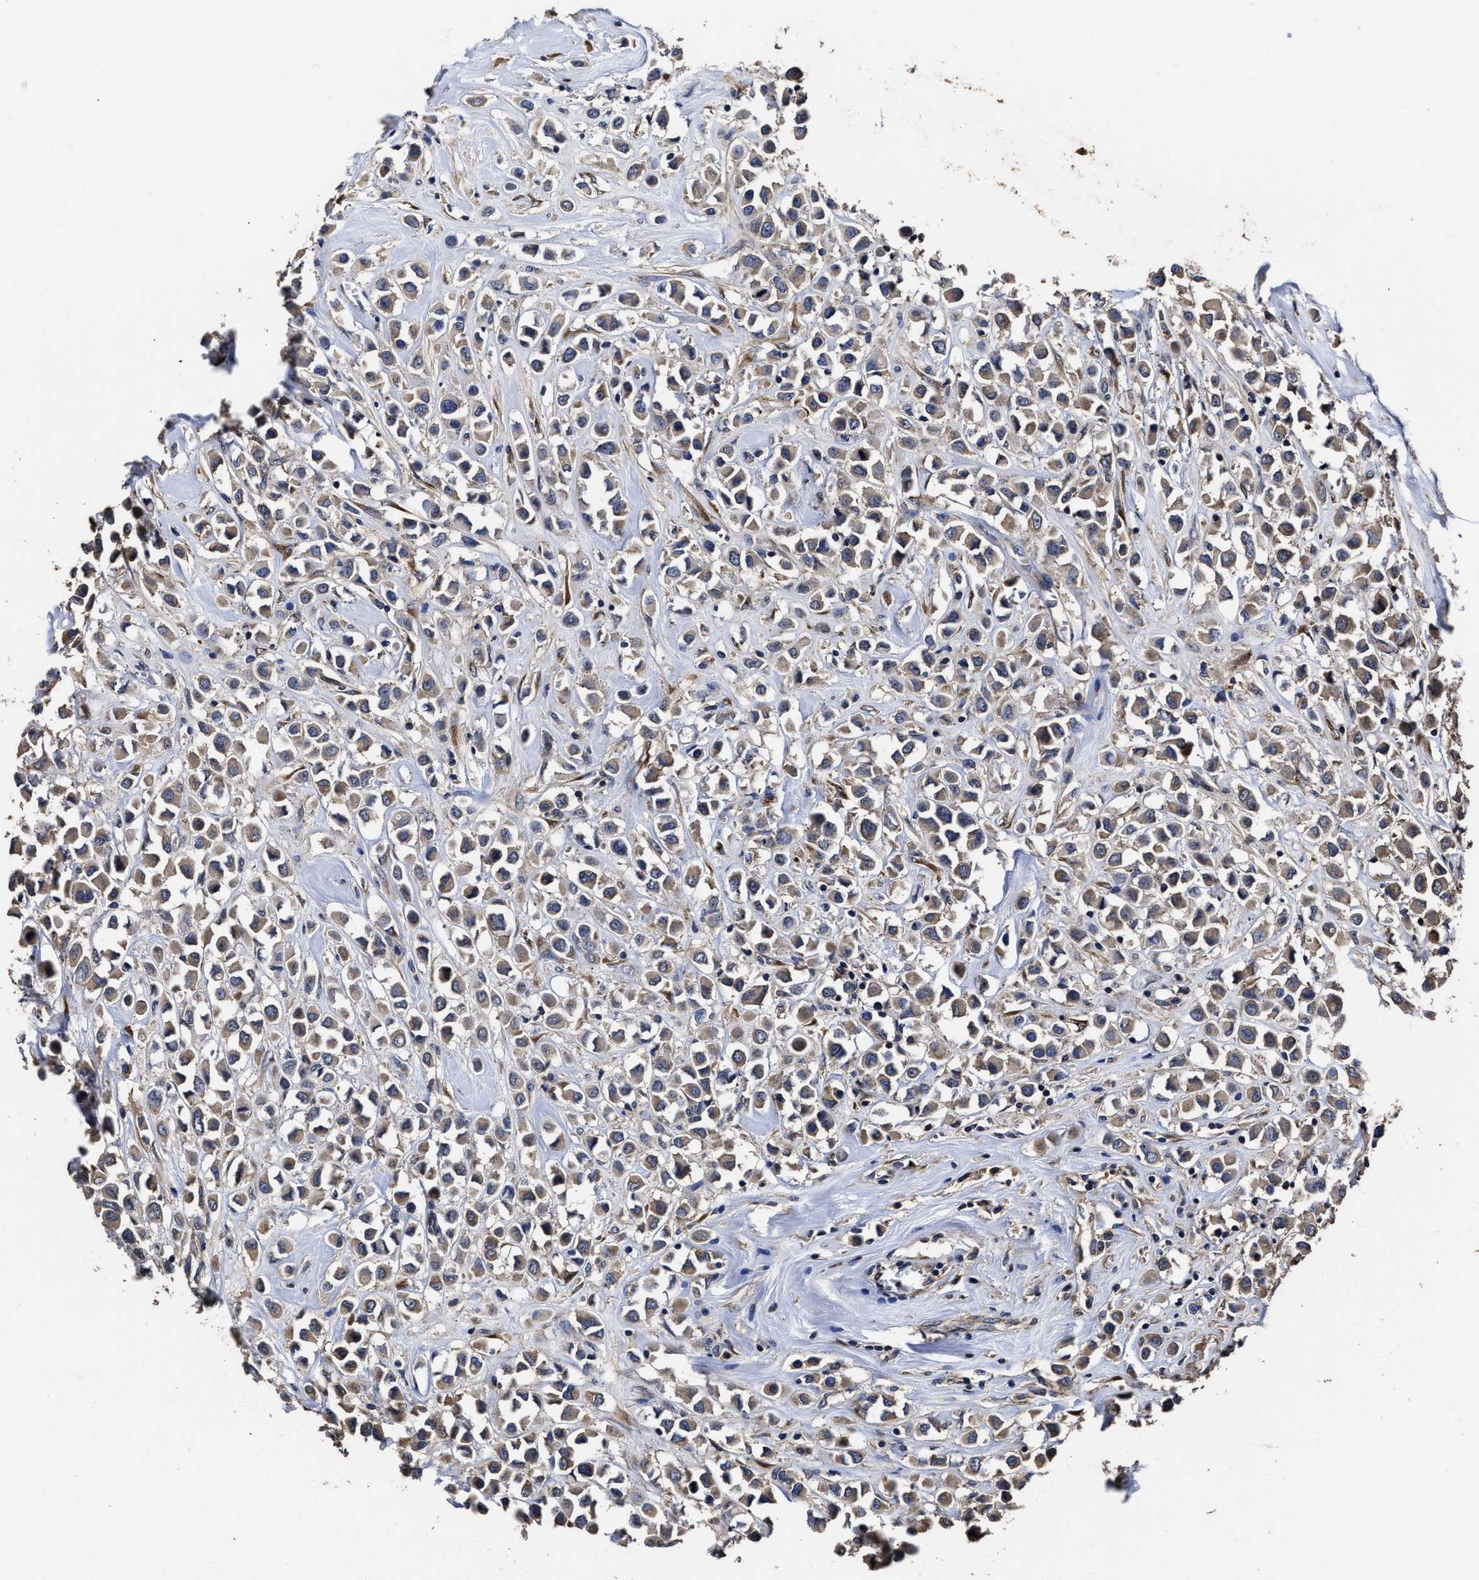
{"staining": {"intensity": "moderate", "quantity": ">75%", "location": "cytoplasmic/membranous"}, "tissue": "breast cancer", "cell_type": "Tumor cells", "image_type": "cancer", "snomed": [{"axis": "morphology", "description": "Duct carcinoma"}, {"axis": "topography", "description": "Breast"}], "caption": "Immunohistochemical staining of breast cancer shows moderate cytoplasmic/membranous protein staining in about >75% of tumor cells. The protein is stained brown, and the nuclei are stained in blue (DAB IHC with brightfield microscopy, high magnification).", "gene": "AVEN", "patient": {"sex": "female", "age": 61}}